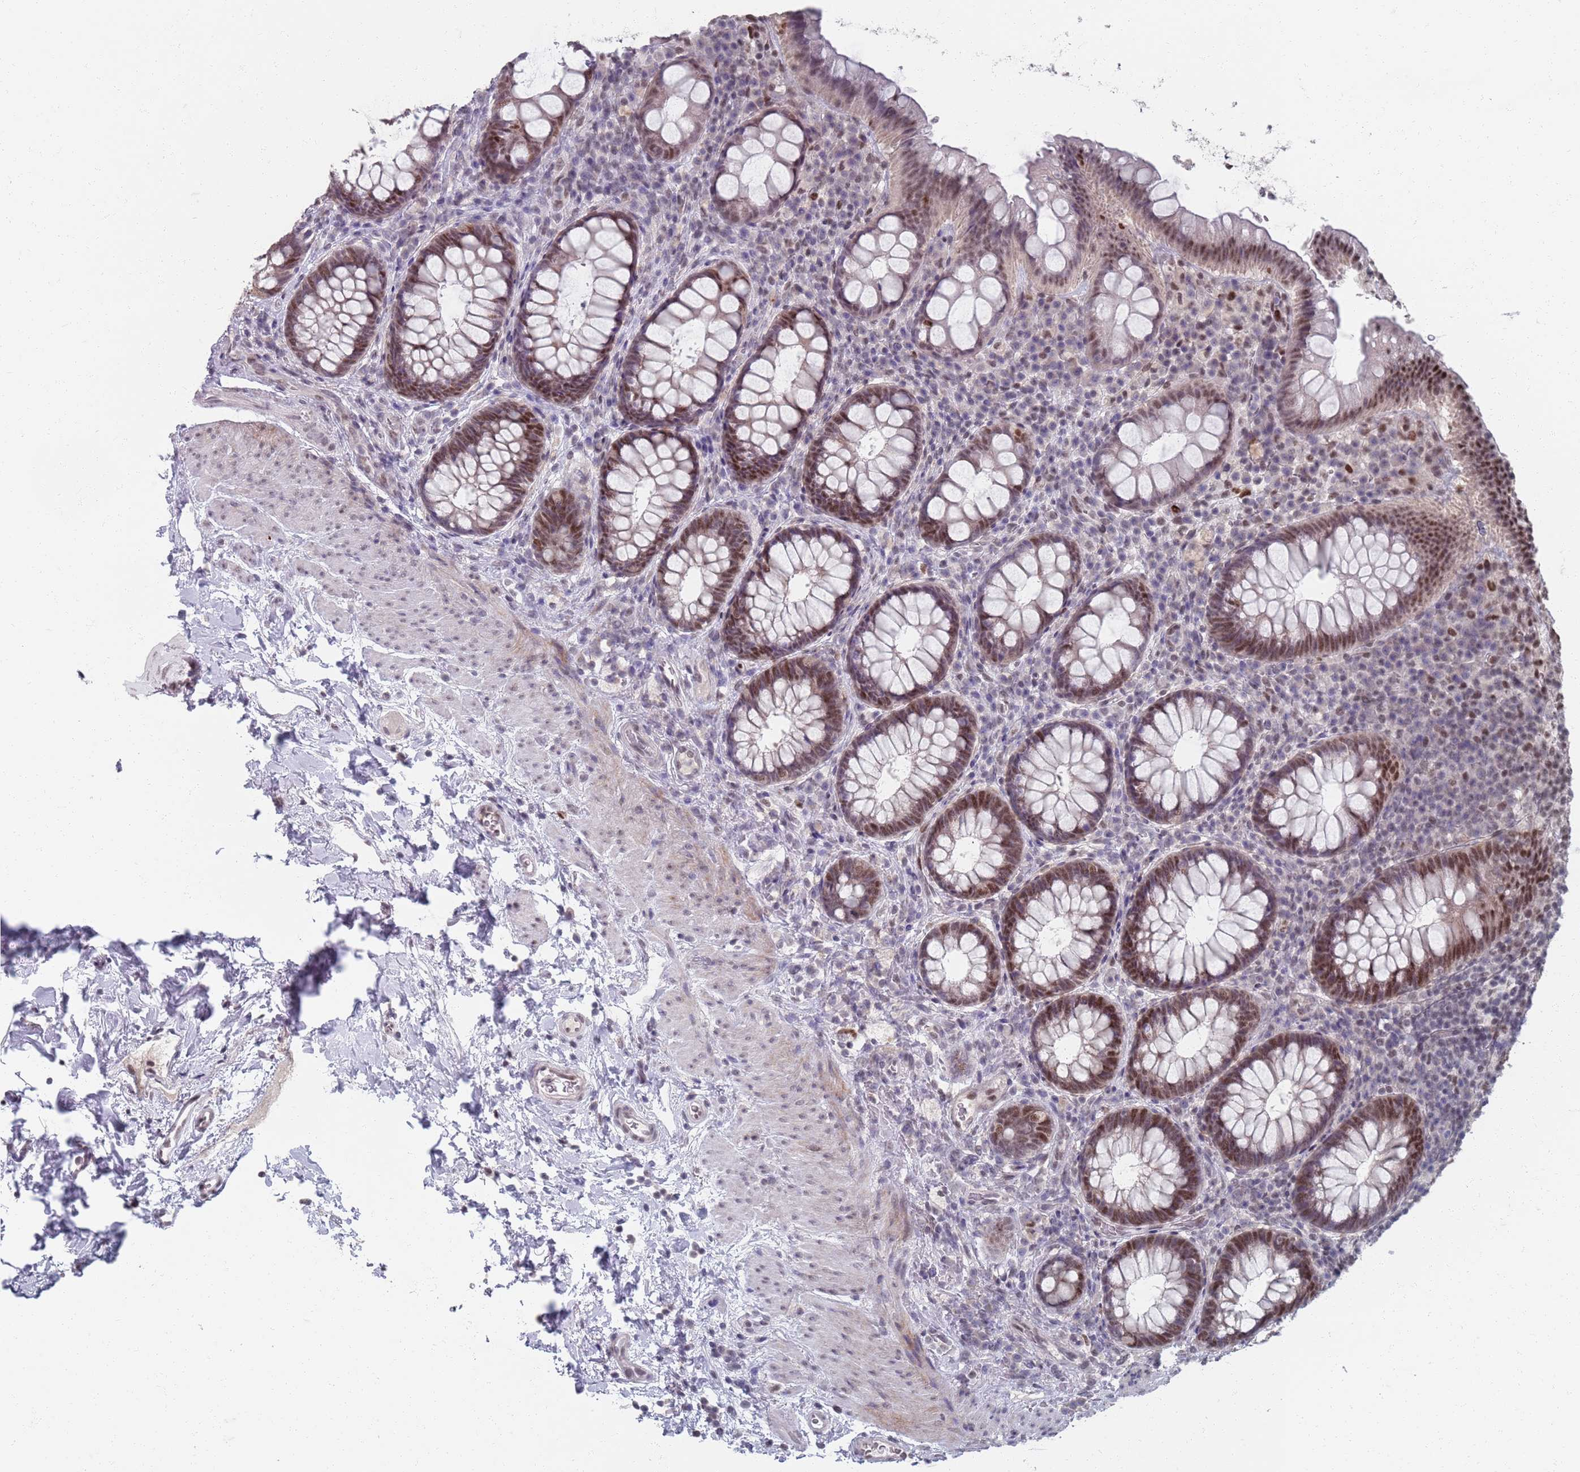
{"staining": {"intensity": "moderate", "quantity": "25%-75%", "location": "nuclear"}, "tissue": "rectum", "cell_type": "Glandular cells", "image_type": "normal", "snomed": [{"axis": "morphology", "description": "Normal tissue, NOS"}, {"axis": "topography", "description": "Rectum"}, {"axis": "topography", "description": "Peripheral nerve tissue"}], "caption": "Brown immunohistochemical staining in unremarkable human rectum shows moderate nuclear staining in approximately 25%-75% of glandular cells. (DAB = brown stain, brightfield microscopy at high magnification).", "gene": "SAMD1", "patient": {"sex": "female", "age": 69}}